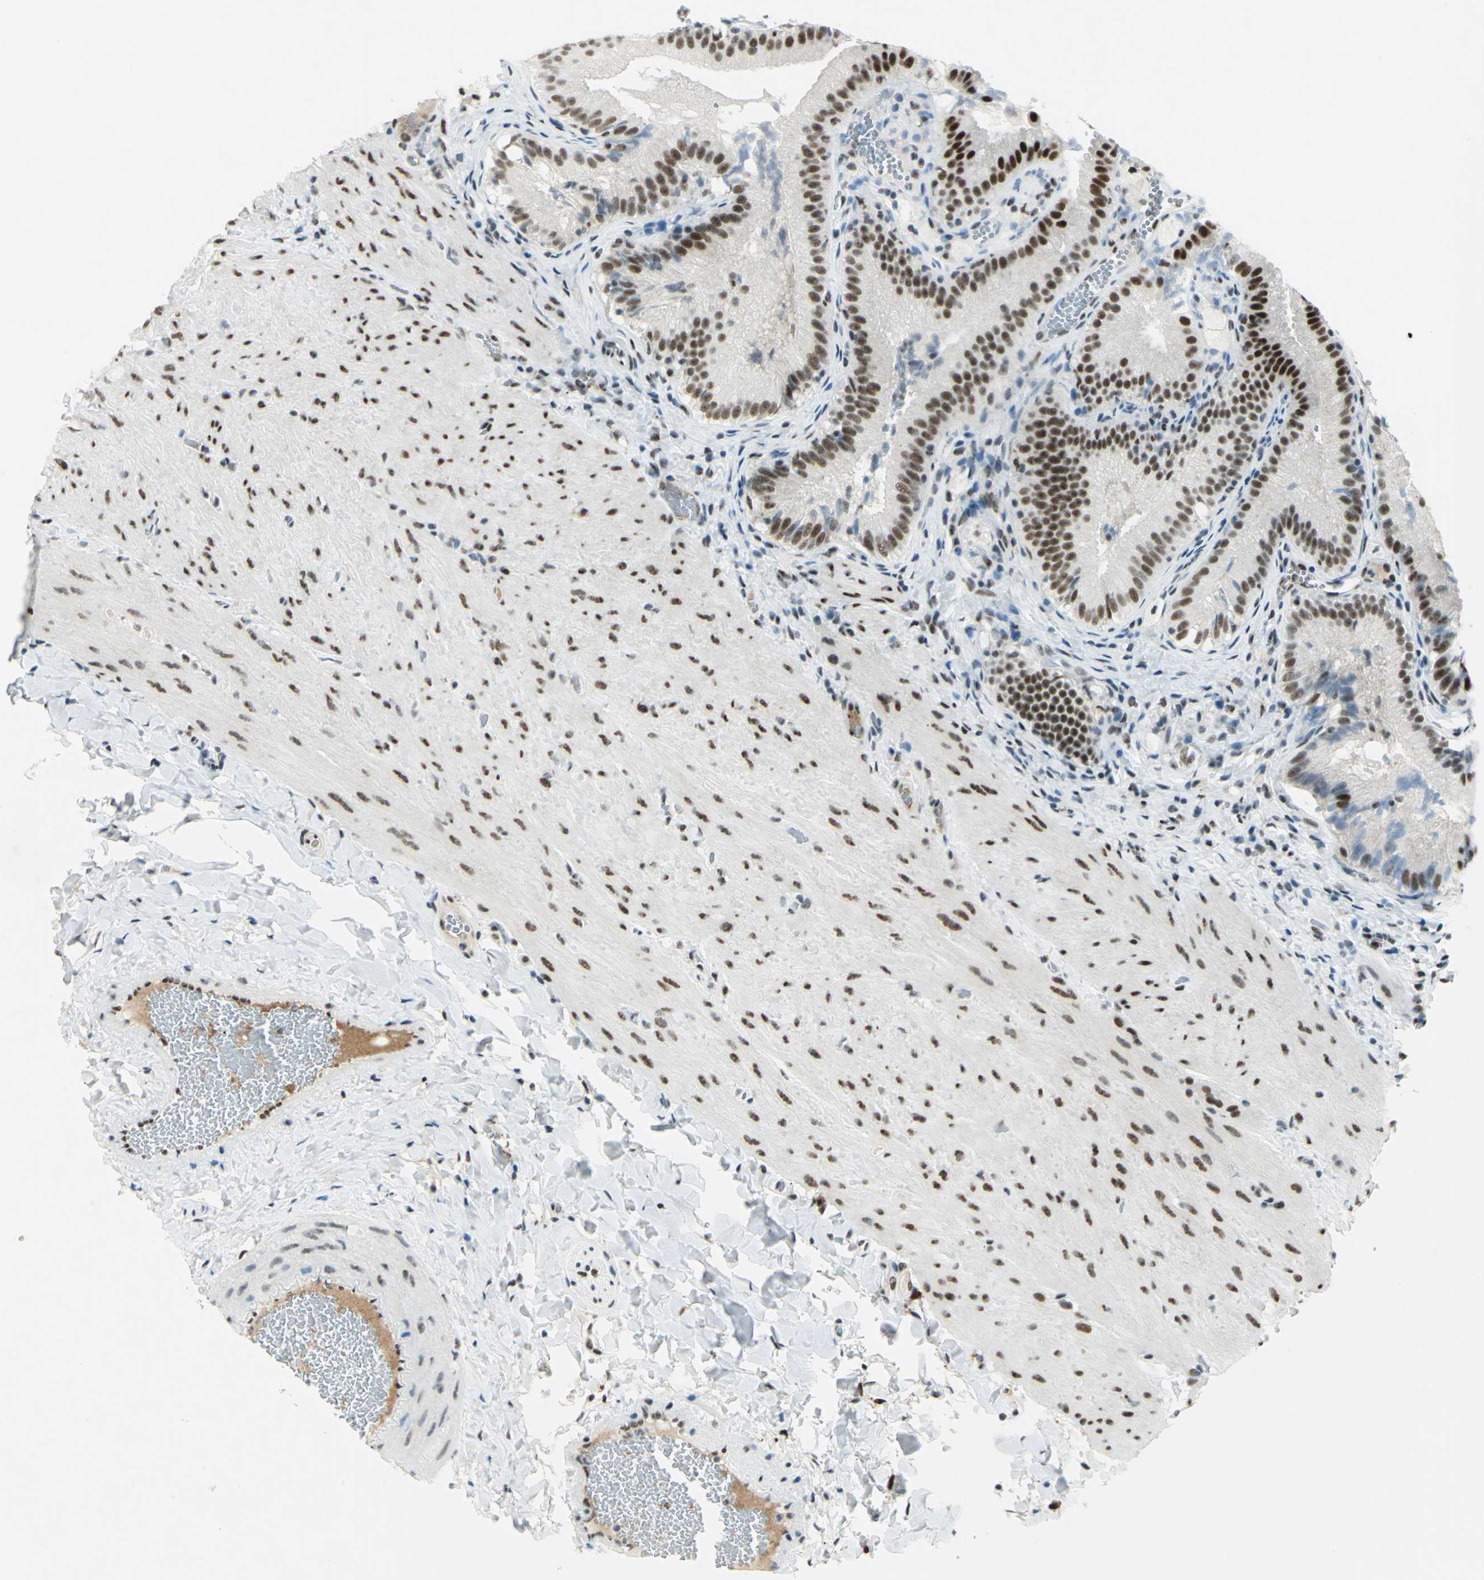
{"staining": {"intensity": "strong", "quantity": ">75%", "location": "nuclear"}, "tissue": "gallbladder", "cell_type": "Glandular cells", "image_type": "normal", "snomed": [{"axis": "morphology", "description": "Normal tissue, NOS"}, {"axis": "topography", "description": "Gallbladder"}], "caption": "Human gallbladder stained with a brown dye demonstrates strong nuclear positive expression in about >75% of glandular cells.", "gene": "MTMR10", "patient": {"sex": "female", "age": 24}}